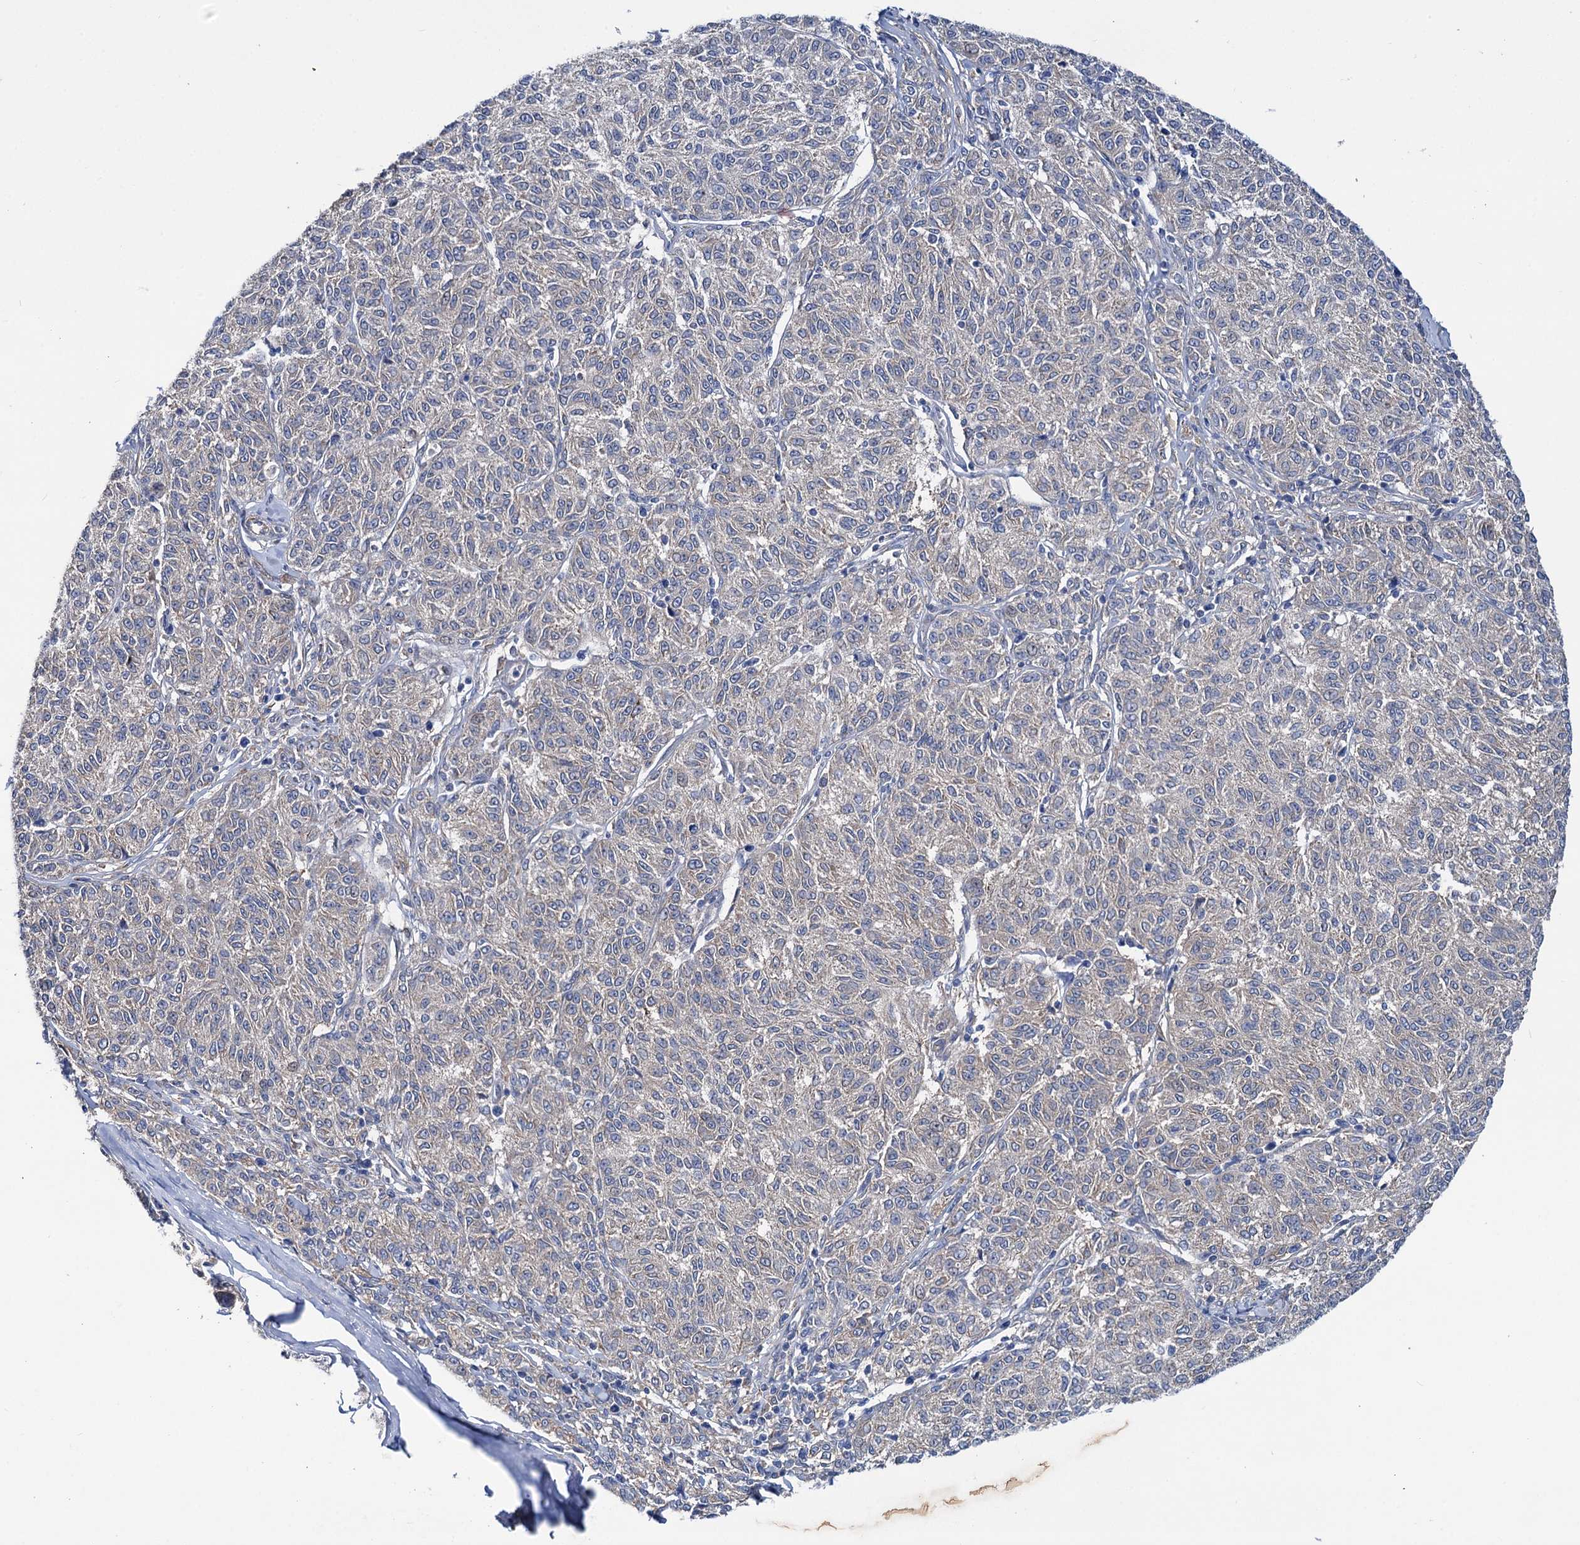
{"staining": {"intensity": "negative", "quantity": "none", "location": "none"}, "tissue": "melanoma", "cell_type": "Tumor cells", "image_type": "cancer", "snomed": [{"axis": "morphology", "description": "Malignant melanoma, NOS"}, {"axis": "topography", "description": "Skin"}], "caption": "Tumor cells are negative for protein expression in human melanoma.", "gene": "TRIM55", "patient": {"sex": "female", "age": 72}}